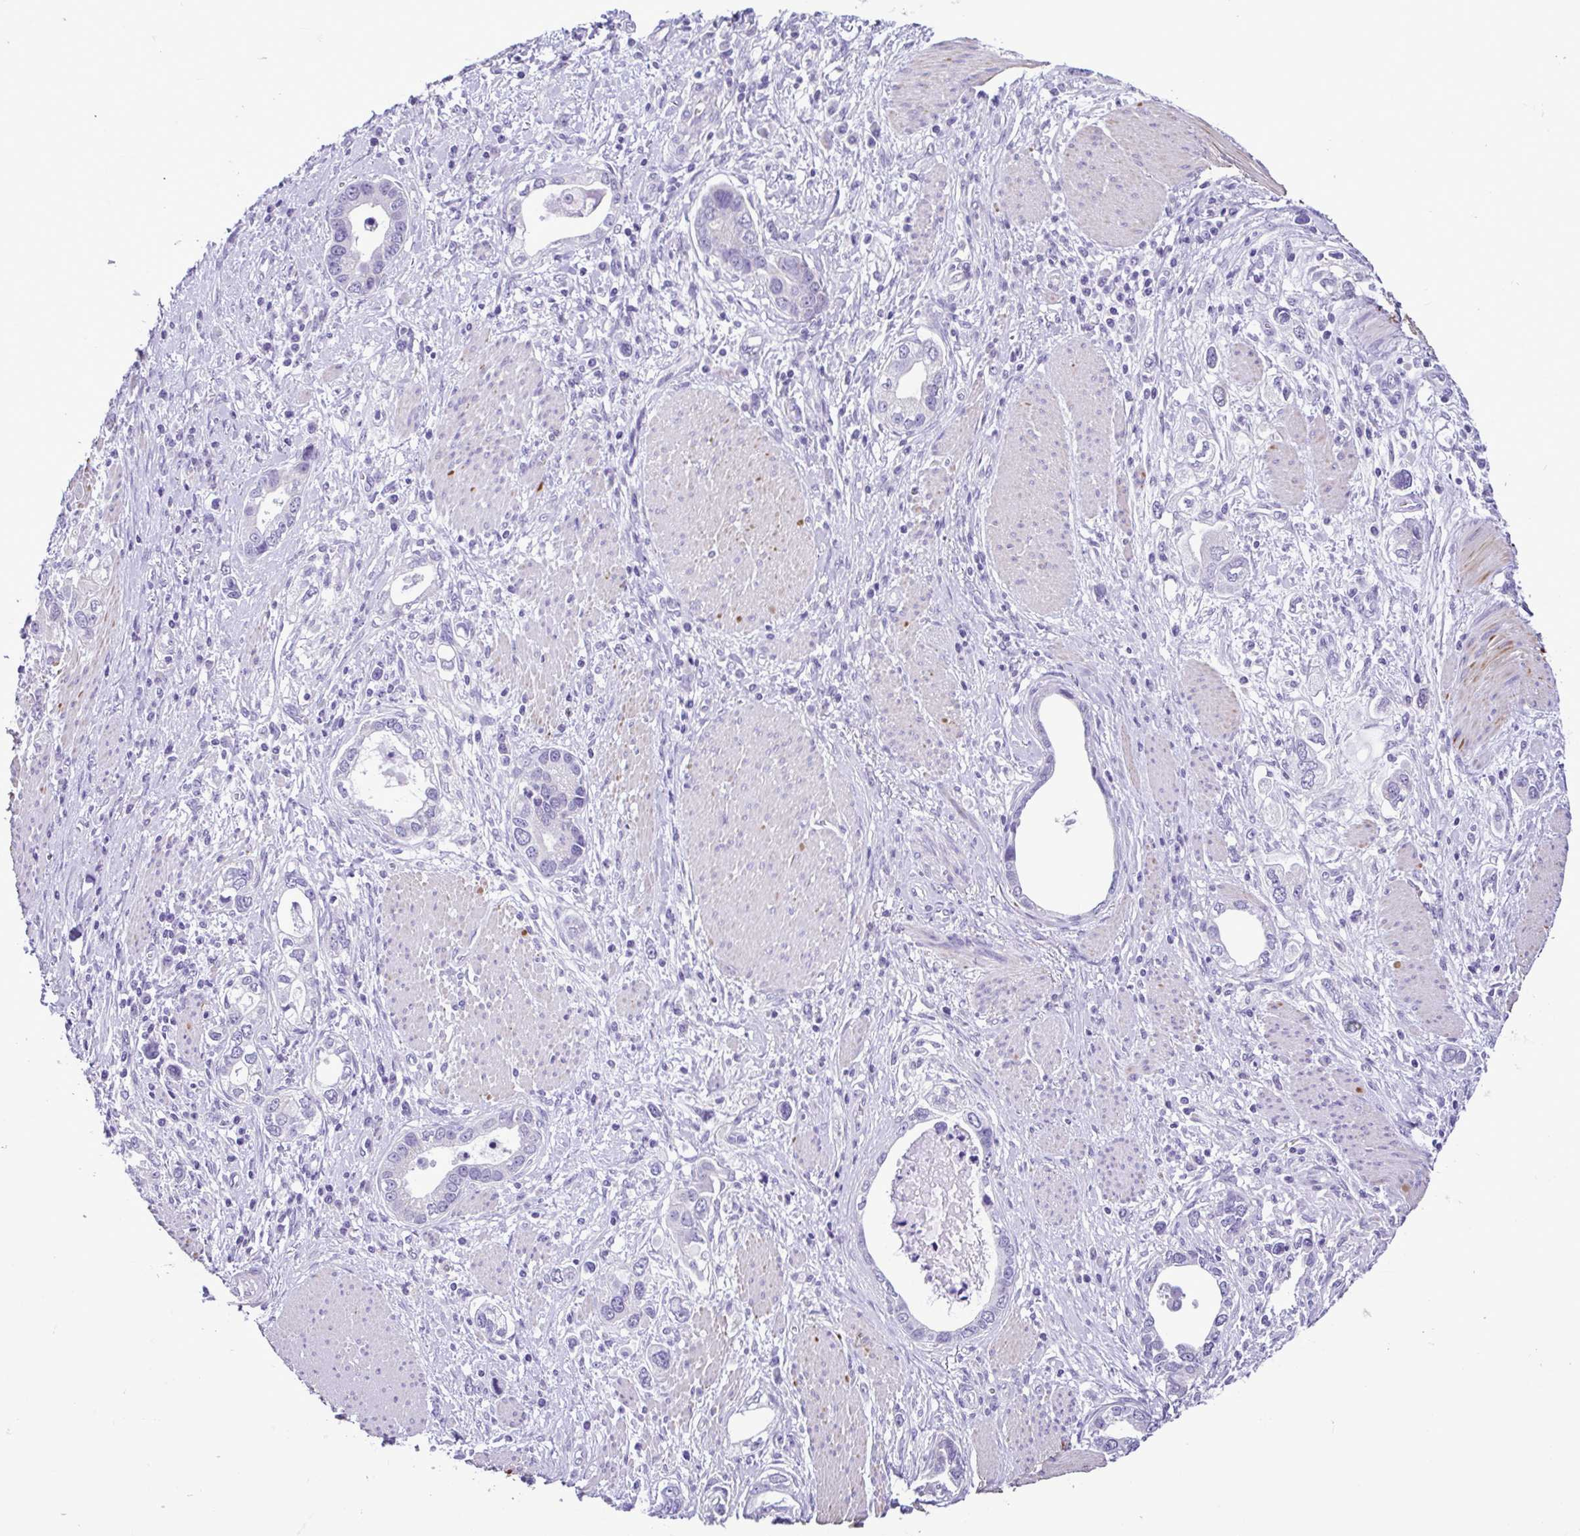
{"staining": {"intensity": "negative", "quantity": "none", "location": "none"}, "tissue": "stomach cancer", "cell_type": "Tumor cells", "image_type": "cancer", "snomed": [{"axis": "morphology", "description": "Adenocarcinoma, NOS"}, {"axis": "topography", "description": "Stomach, lower"}], "caption": "Immunohistochemical staining of human stomach cancer (adenocarcinoma) exhibits no significant staining in tumor cells.", "gene": "CBY2", "patient": {"sex": "female", "age": 93}}